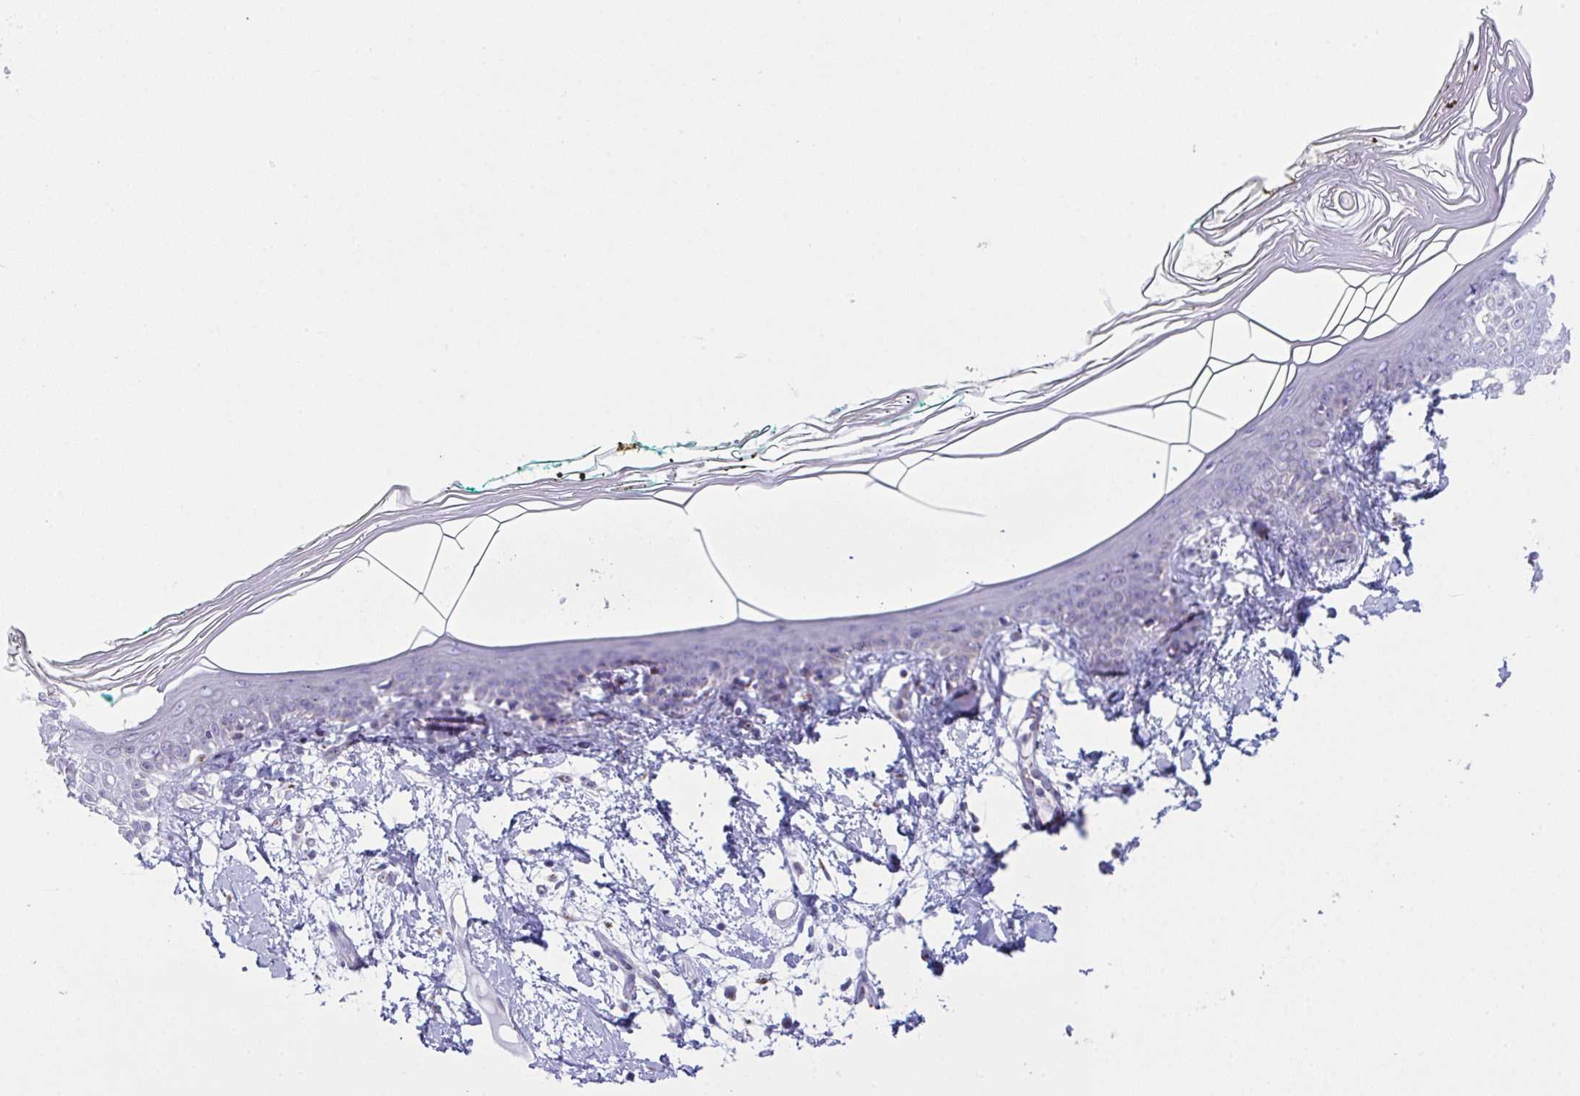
{"staining": {"intensity": "negative", "quantity": "none", "location": "none"}, "tissue": "skin", "cell_type": "Fibroblasts", "image_type": "normal", "snomed": [{"axis": "morphology", "description": "Normal tissue, NOS"}, {"axis": "topography", "description": "Skin"}], "caption": "Immunohistochemical staining of benign skin displays no significant expression in fibroblasts. Nuclei are stained in blue.", "gene": "SCLY", "patient": {"sex": "female", "age": 34}}